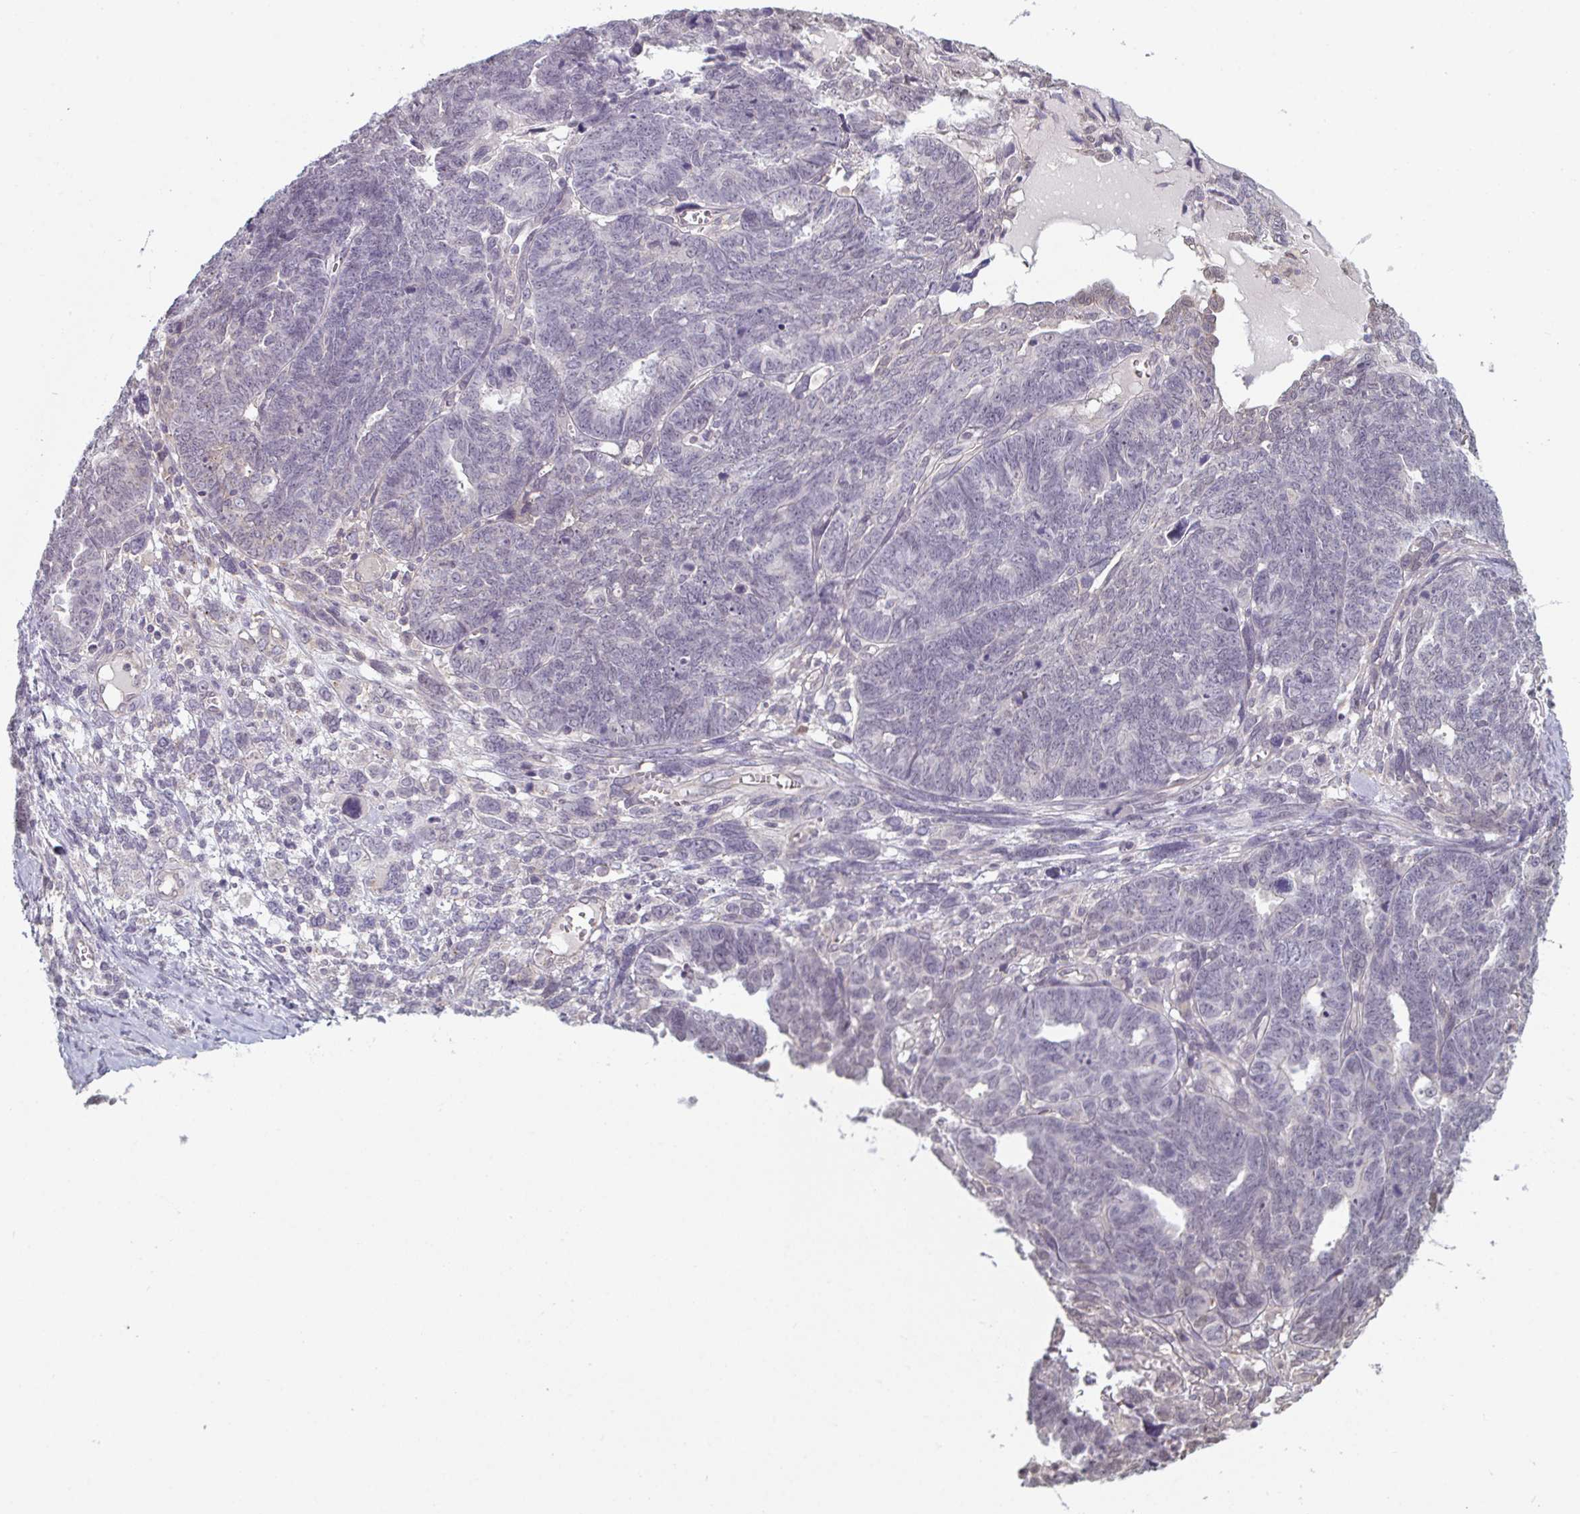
{"staining": {"intensity": "negative", "quantity": "none", "location": "none"}, "tissue": "ovarian cancer", "cell_type": "Tumor cells", "image_type": "cancer", "snomed": [{"axis": "morphology", "description": "Cystadenocarcinoma, serous, NOS"}, {"axis": "topography", "description": "Ovary"}], "caption": "Ovarian cancer stained for a protein using immunohistochemistry reveals no positivity tumor cells.", "gene": "ZNF214", "patient": {"sex": "female", "age": 79}}